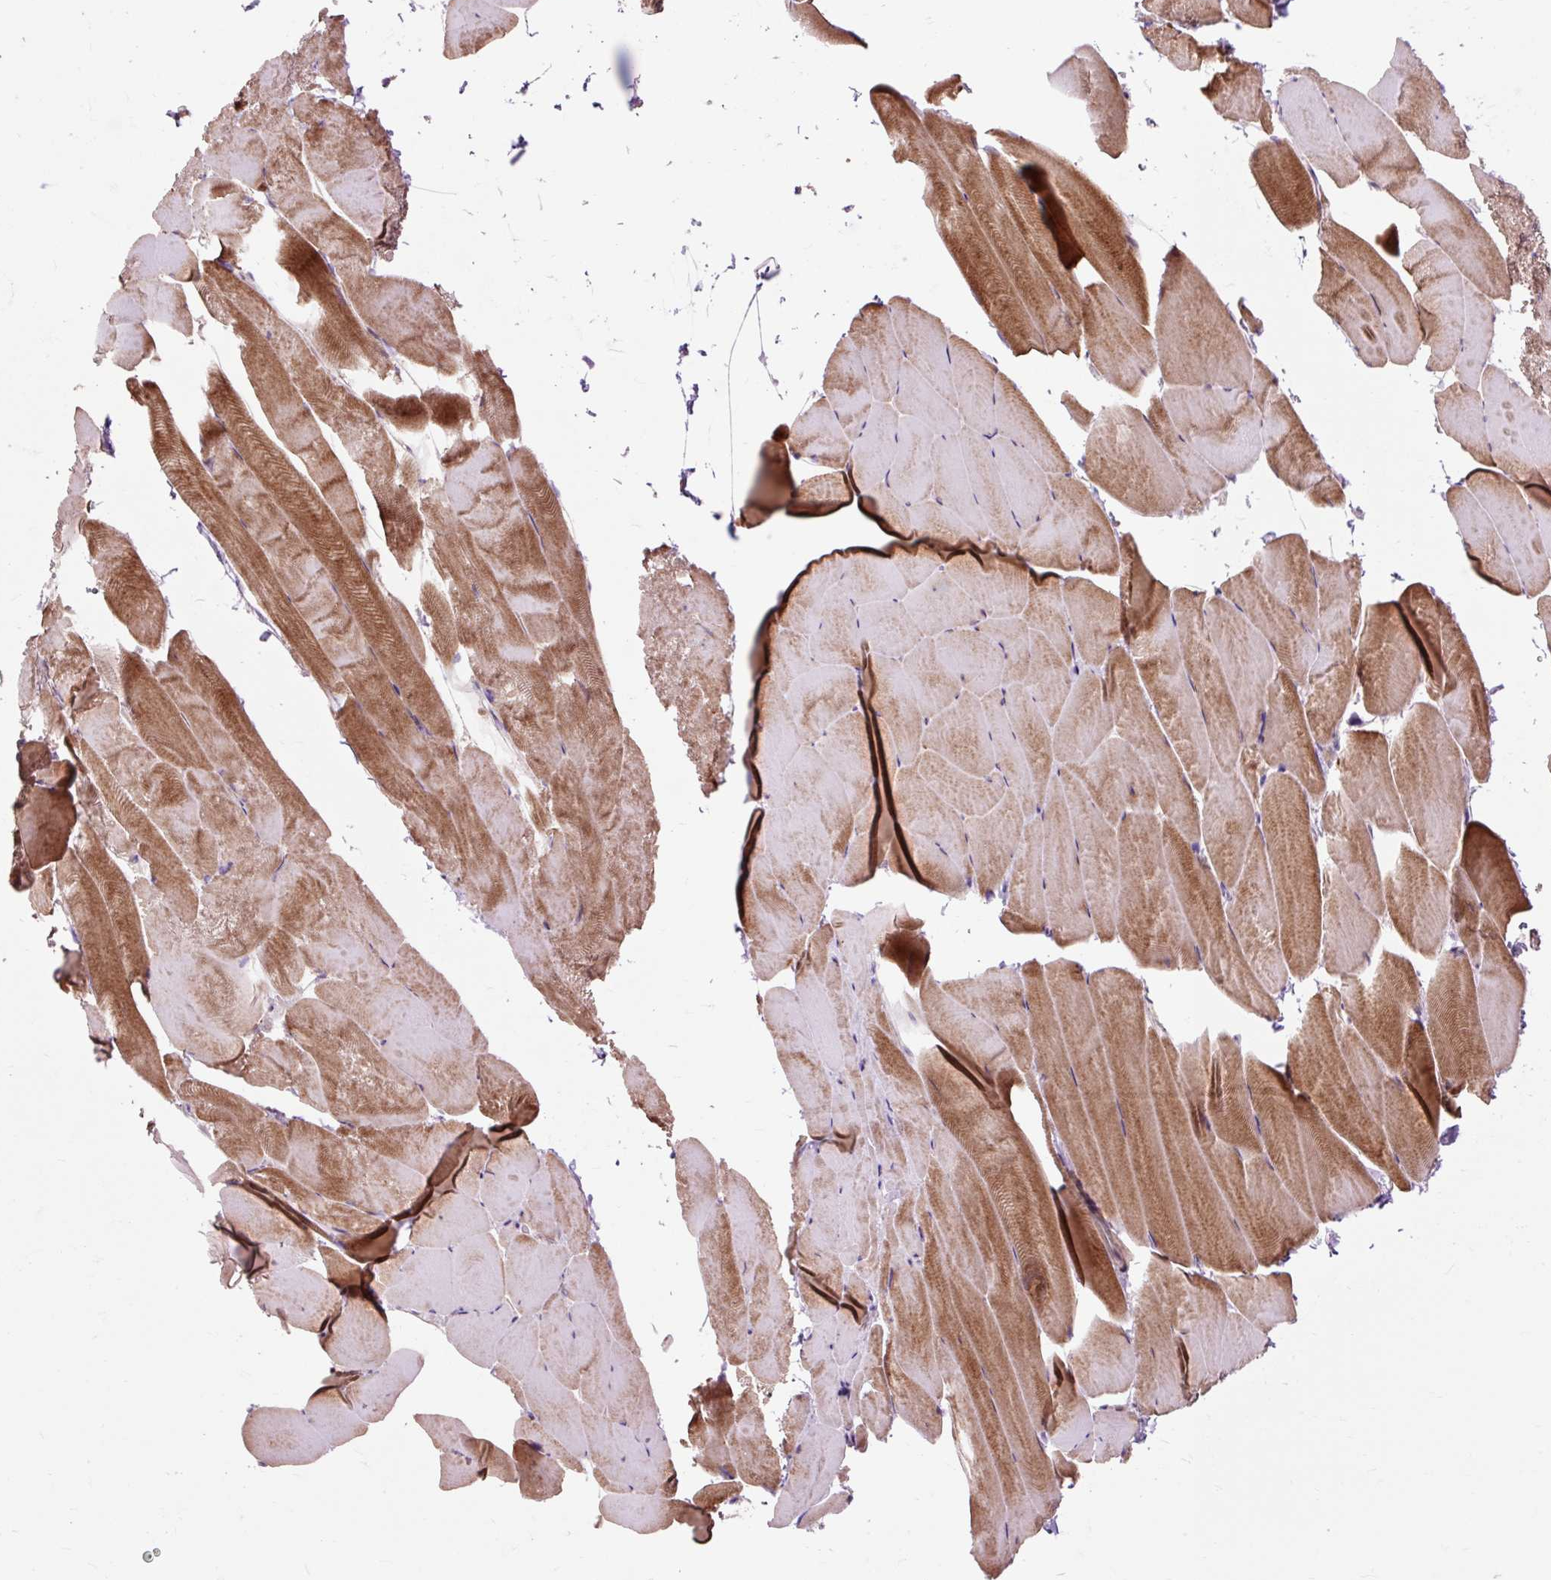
{"staining": {"intensity": "moderate", "quantity": "25%-75%", "location": "cytoplasmic/membranous"}, "tissue": "skeletal muscle", "cell_type": "Myocytes", "image_type": "normal", "snomed": [{"axis": "morphology", "description": "Normal tissue, NOS"}, {"axis": "topography", "description": "Skeletal muscle"}], "caption": "This photomicrograph demonstrates IHC staining of normal skeletal muscle, with medium moderate cytoplasmic/membranous staining in approximately 25%-75% of myocytes.", "gene": "PRIMPOL", "patient": {"sex": "female", "age": 64}}